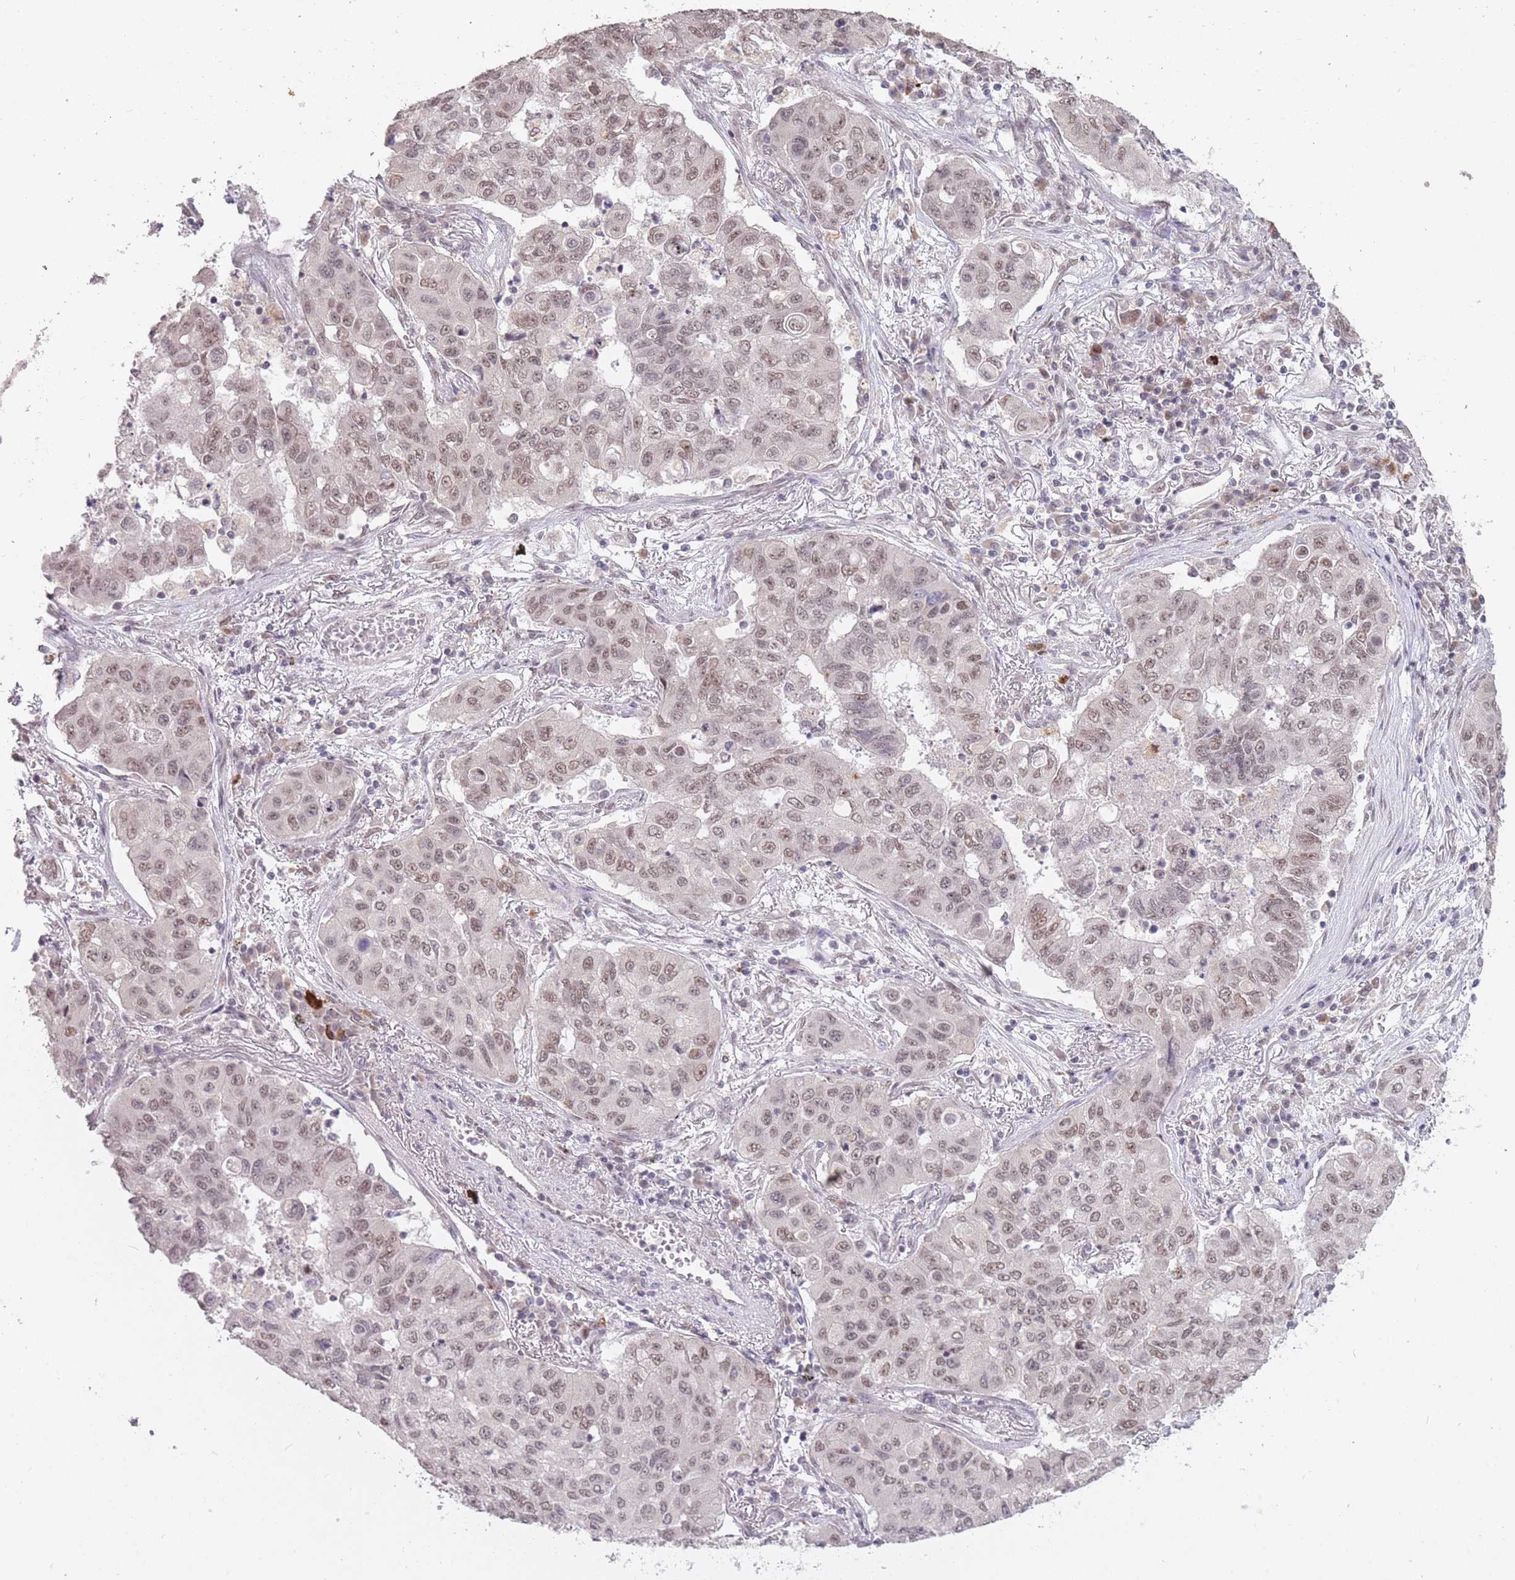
{"staining": {"intensity": "weak", "quantity": ">75%", "location": "nuclear"}, "tissue": "lung cancer", "cell_type": "Tumor cells", "image_type": "cancer", "snomed": [{"axis": "morphology", "description": "Squamous cell carcinoma, NOS"}, {"axis": "topography", "description": "Lung"}], "caption": "Protein staining reveals weak nuclear positivity in approximately >75% of tumor cells in lung cancer (squamous cell carcinoma). (DAB = brown stain, brightfield microscopy at high magnification).", "gene": "HNRNPUL1", "patient": {"sex": "male", "age": 74}}